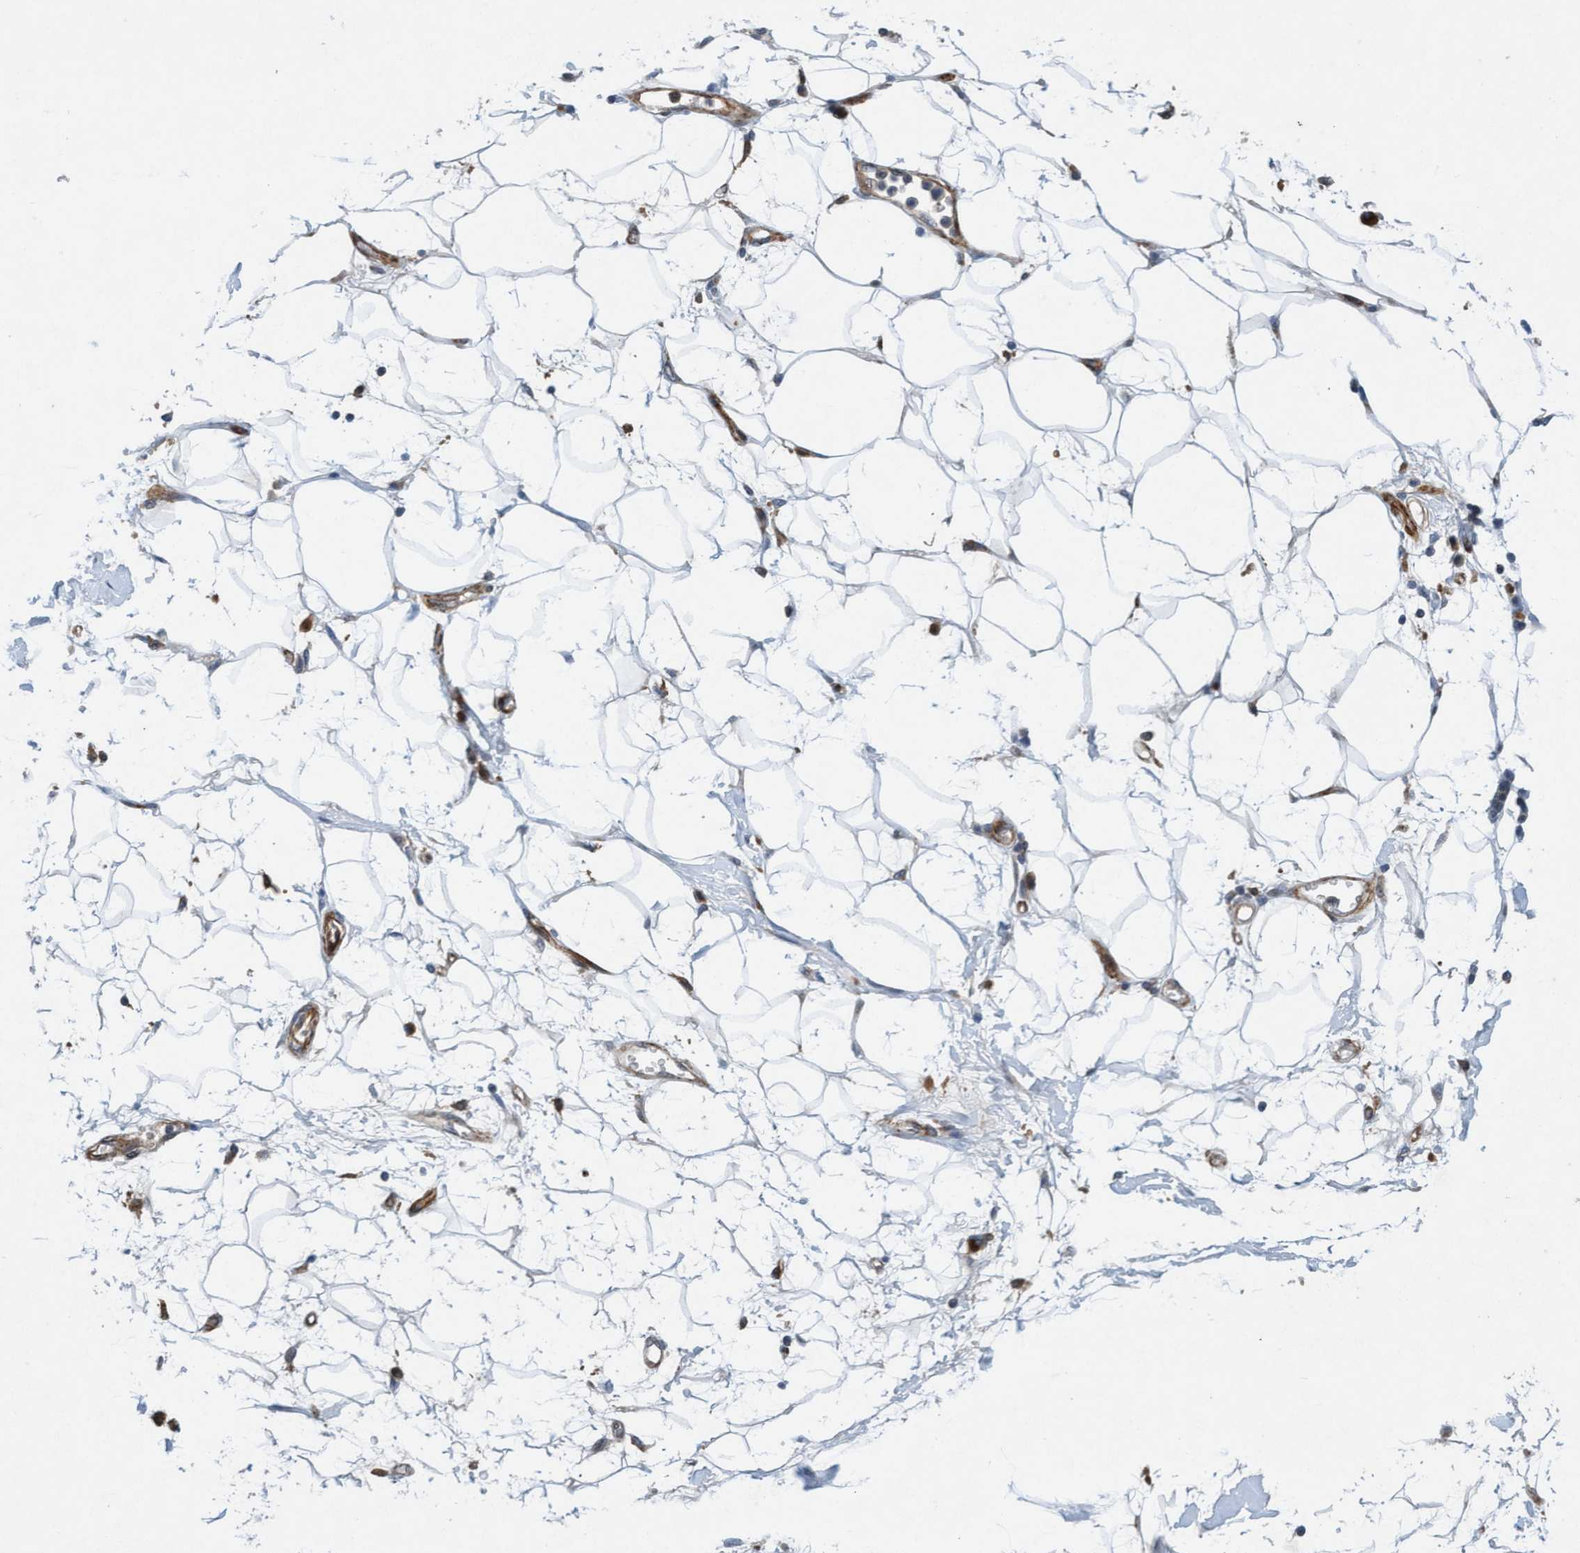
{"staining": {"intensity": "negative", "quantity": "<25%", "location": "none"}, "tissue": "adipose tissue", "cell_type": "Adipocytes", "image_type": "normal", "snomed": [{"axis": "morphology", "description": "Normal tissue, NOS"}, {"axis": "morphology", "description": "Adenocarcinoma, NOS"}, {"axis": "topography", "description": "Duodenum"}, {"axis": "topography", "description": "Peripheral nerve tissue"}], "caption": "High power microscopy photomicrograph of an immunohistochemistry micrograph of normal adipose tissue, revealing no significant expression in adipocytes.", "gene": "TMEM70", "patient": {"sex": "female", "age": 60}}